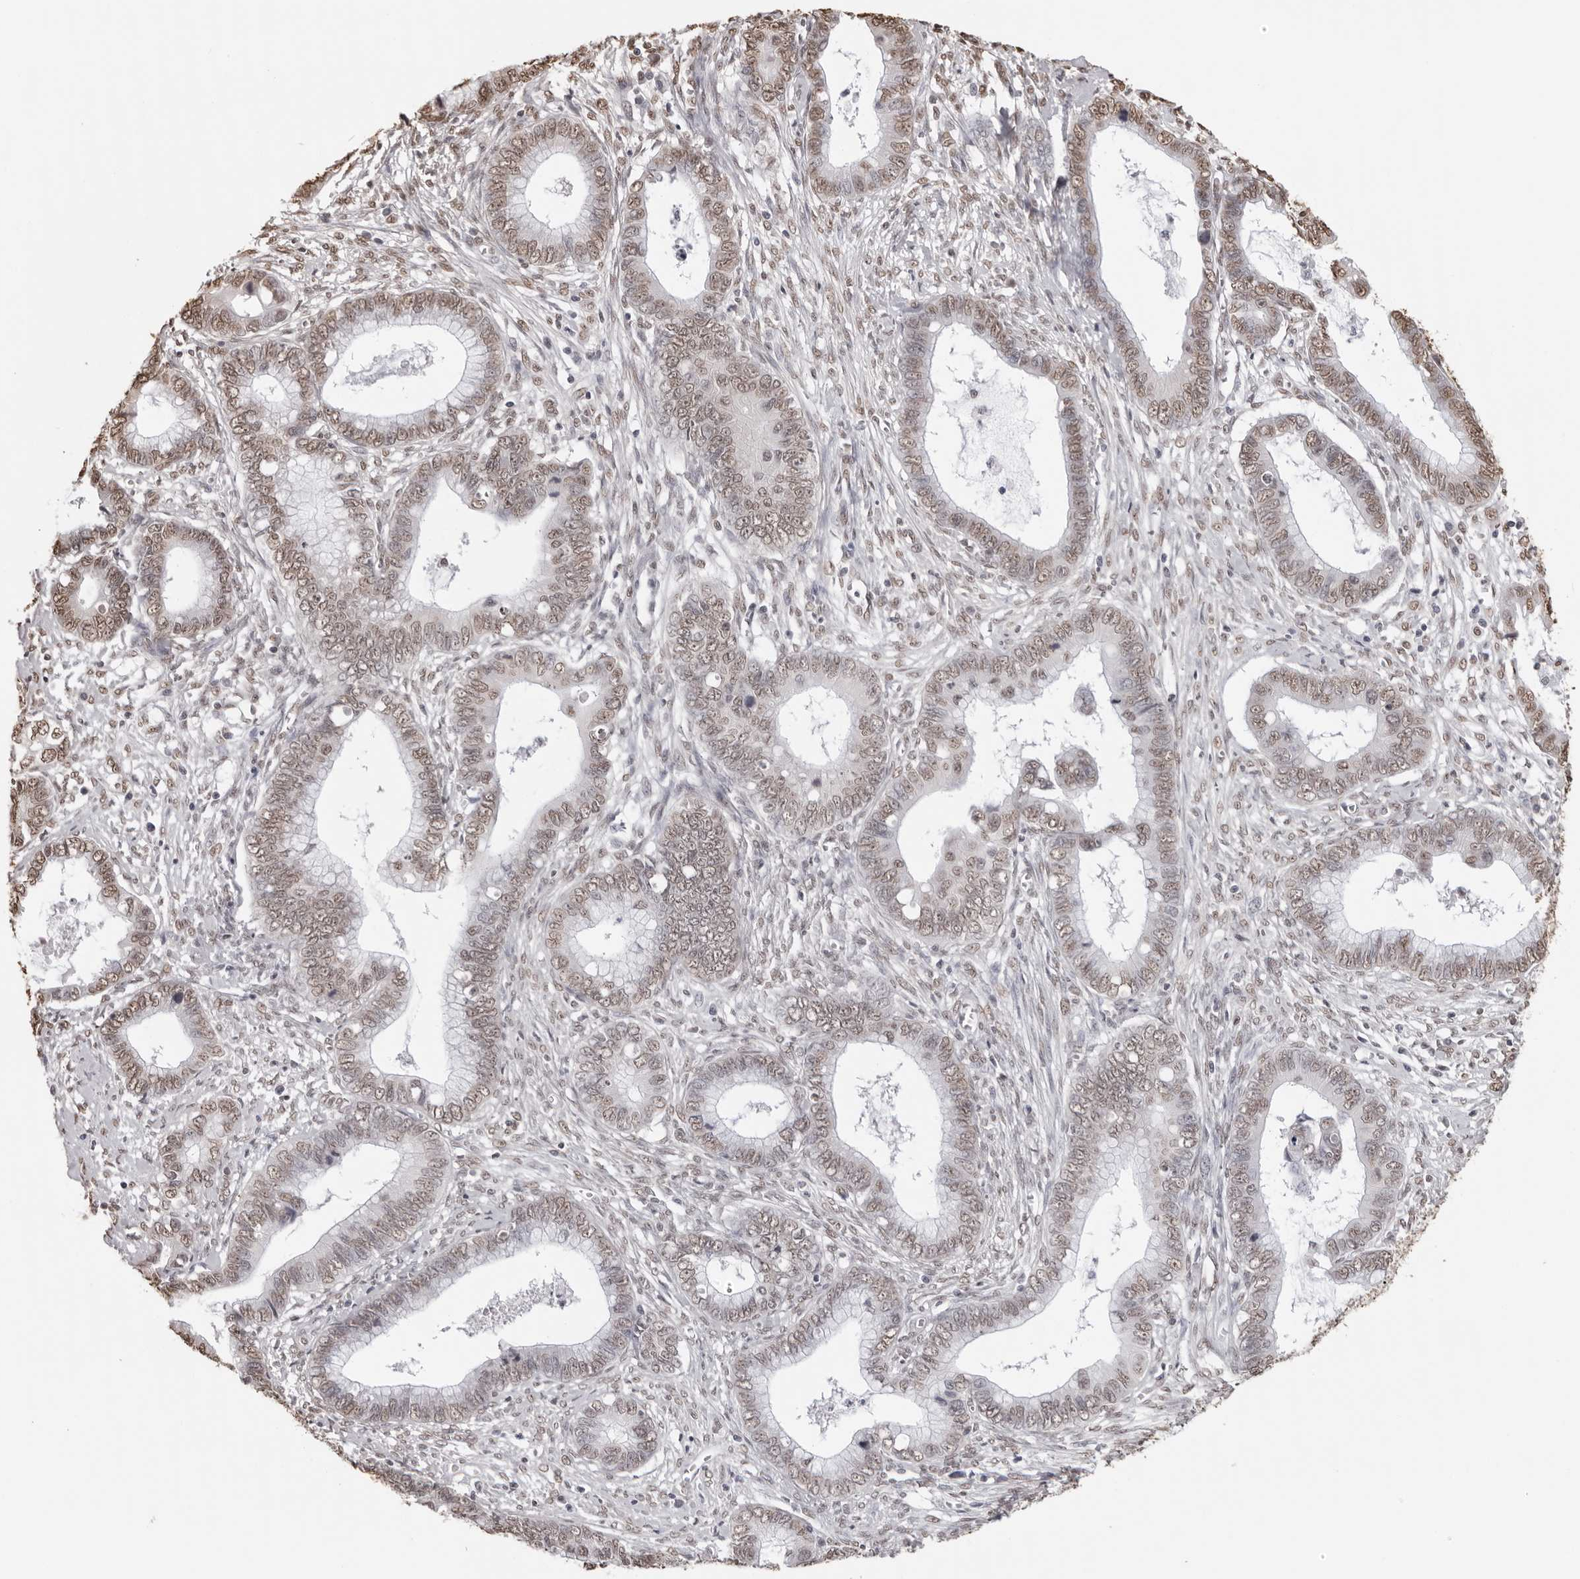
{"staining": {"intensity": "weak", "quantity": ">75%", "location": "nuclear"}, "tissue": "cervical cancer", "cell_type": "Tumor cells", "image_type": "cancer", "snomed": [{"axis": "morphology", "description": "Adenocarcinoma, NOS"}, {"axis": "topography", "description": "Cervix"}], "caption": "Cervical adenocarcinoma was stained to show a protein in brown. There is low levels of weak nuclear staining in about >75% of tumor cells. Nuclei are stained in blue.", "gene": "OLIG3", "patient": {"sex": "female", "age": 44}}